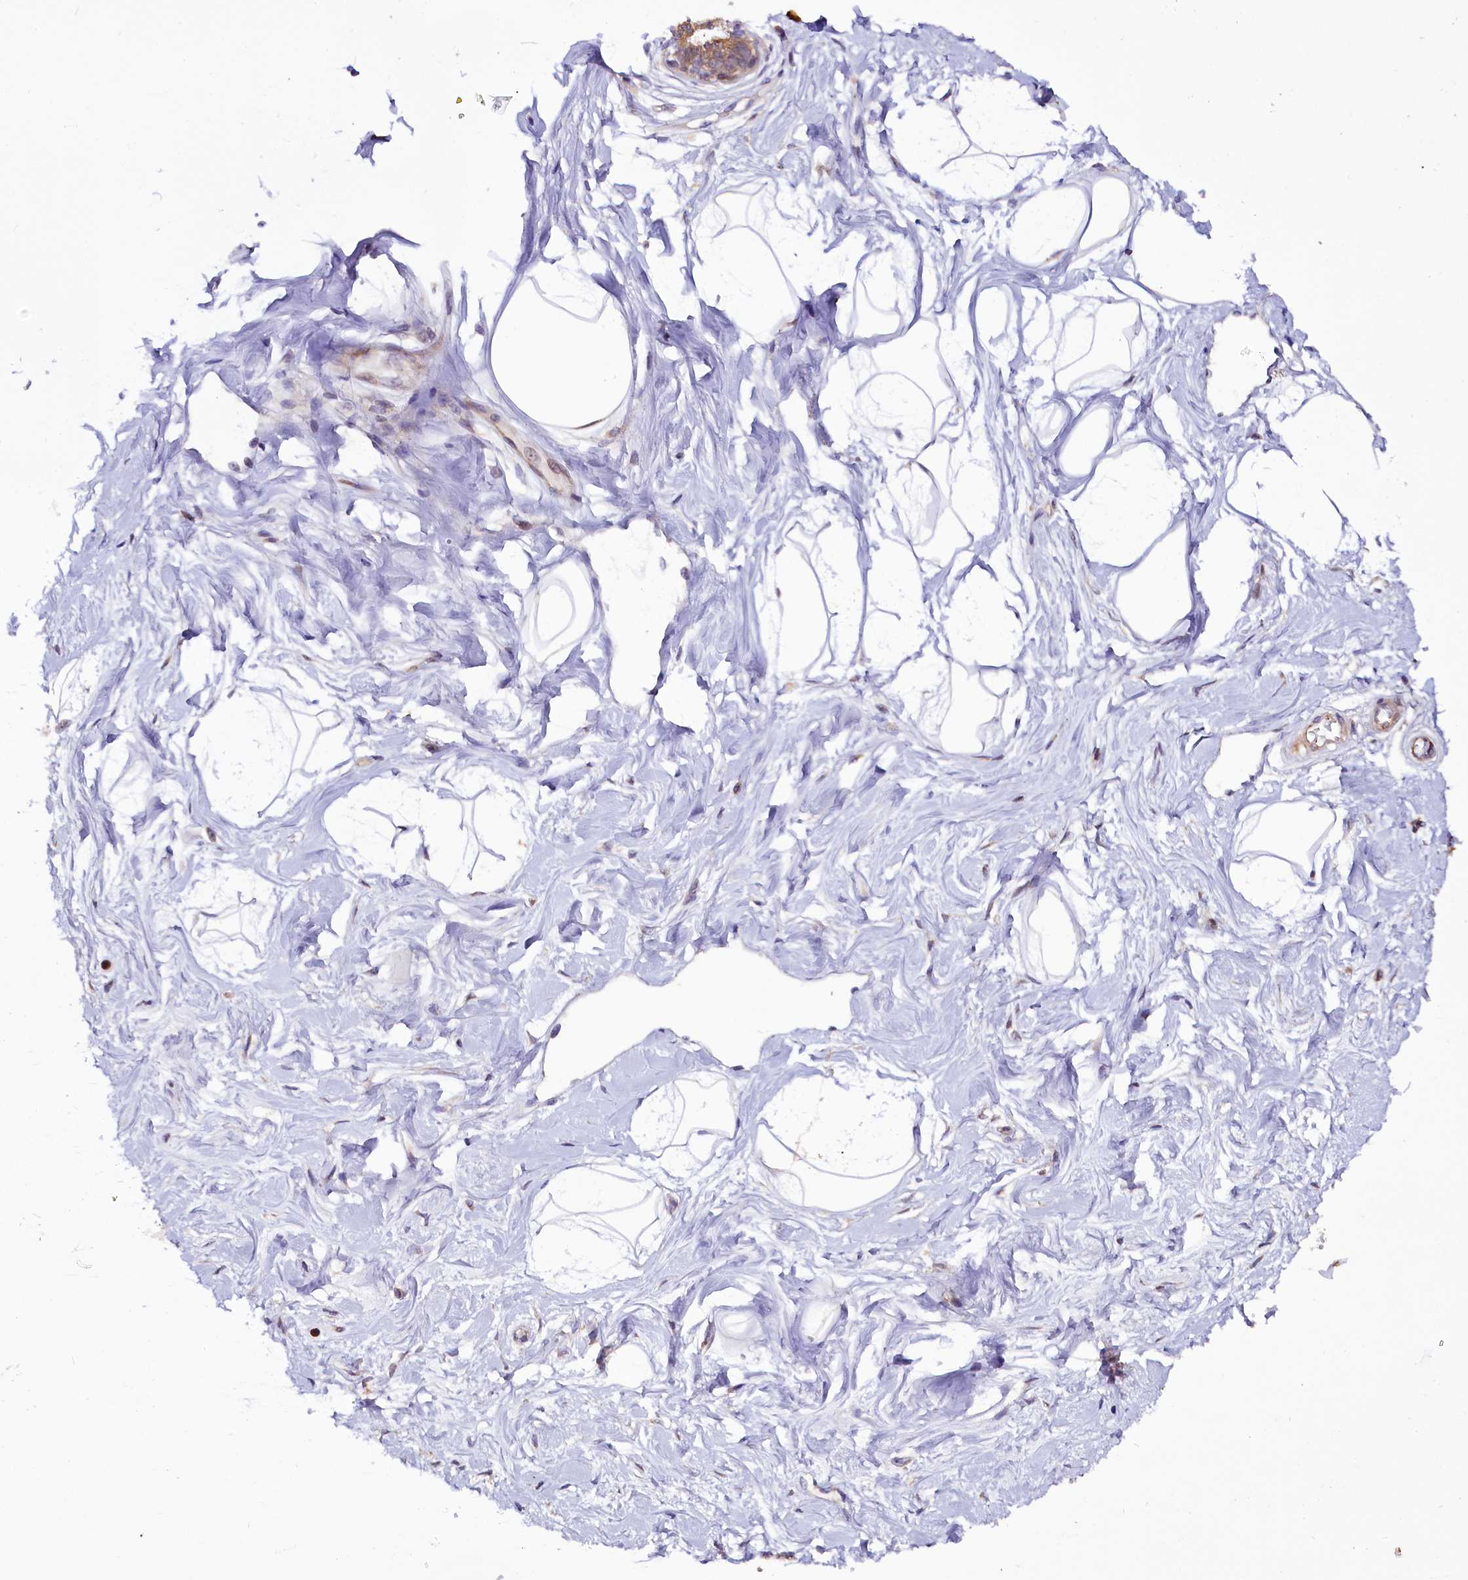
{"staining": {"intensity": "moderate", "quantity": ">75%", "location": "nuclear"}, "tissue": "breast", "cell_type": "Adipocytes", "image_type": "normal", "snomed": [{"axis": "morphology", "description": "Normal tissue, NOS"}, {"axis": "topography", "description": "Breast"}], "caption": "This micrograph displays immunohistochemistry staining of benign human breast, with medium moderate nuclear positivity in approximately >75% of adipocytes.", "gene": "RPUSD2", "patient": {"sex": "female", "age": 45}}